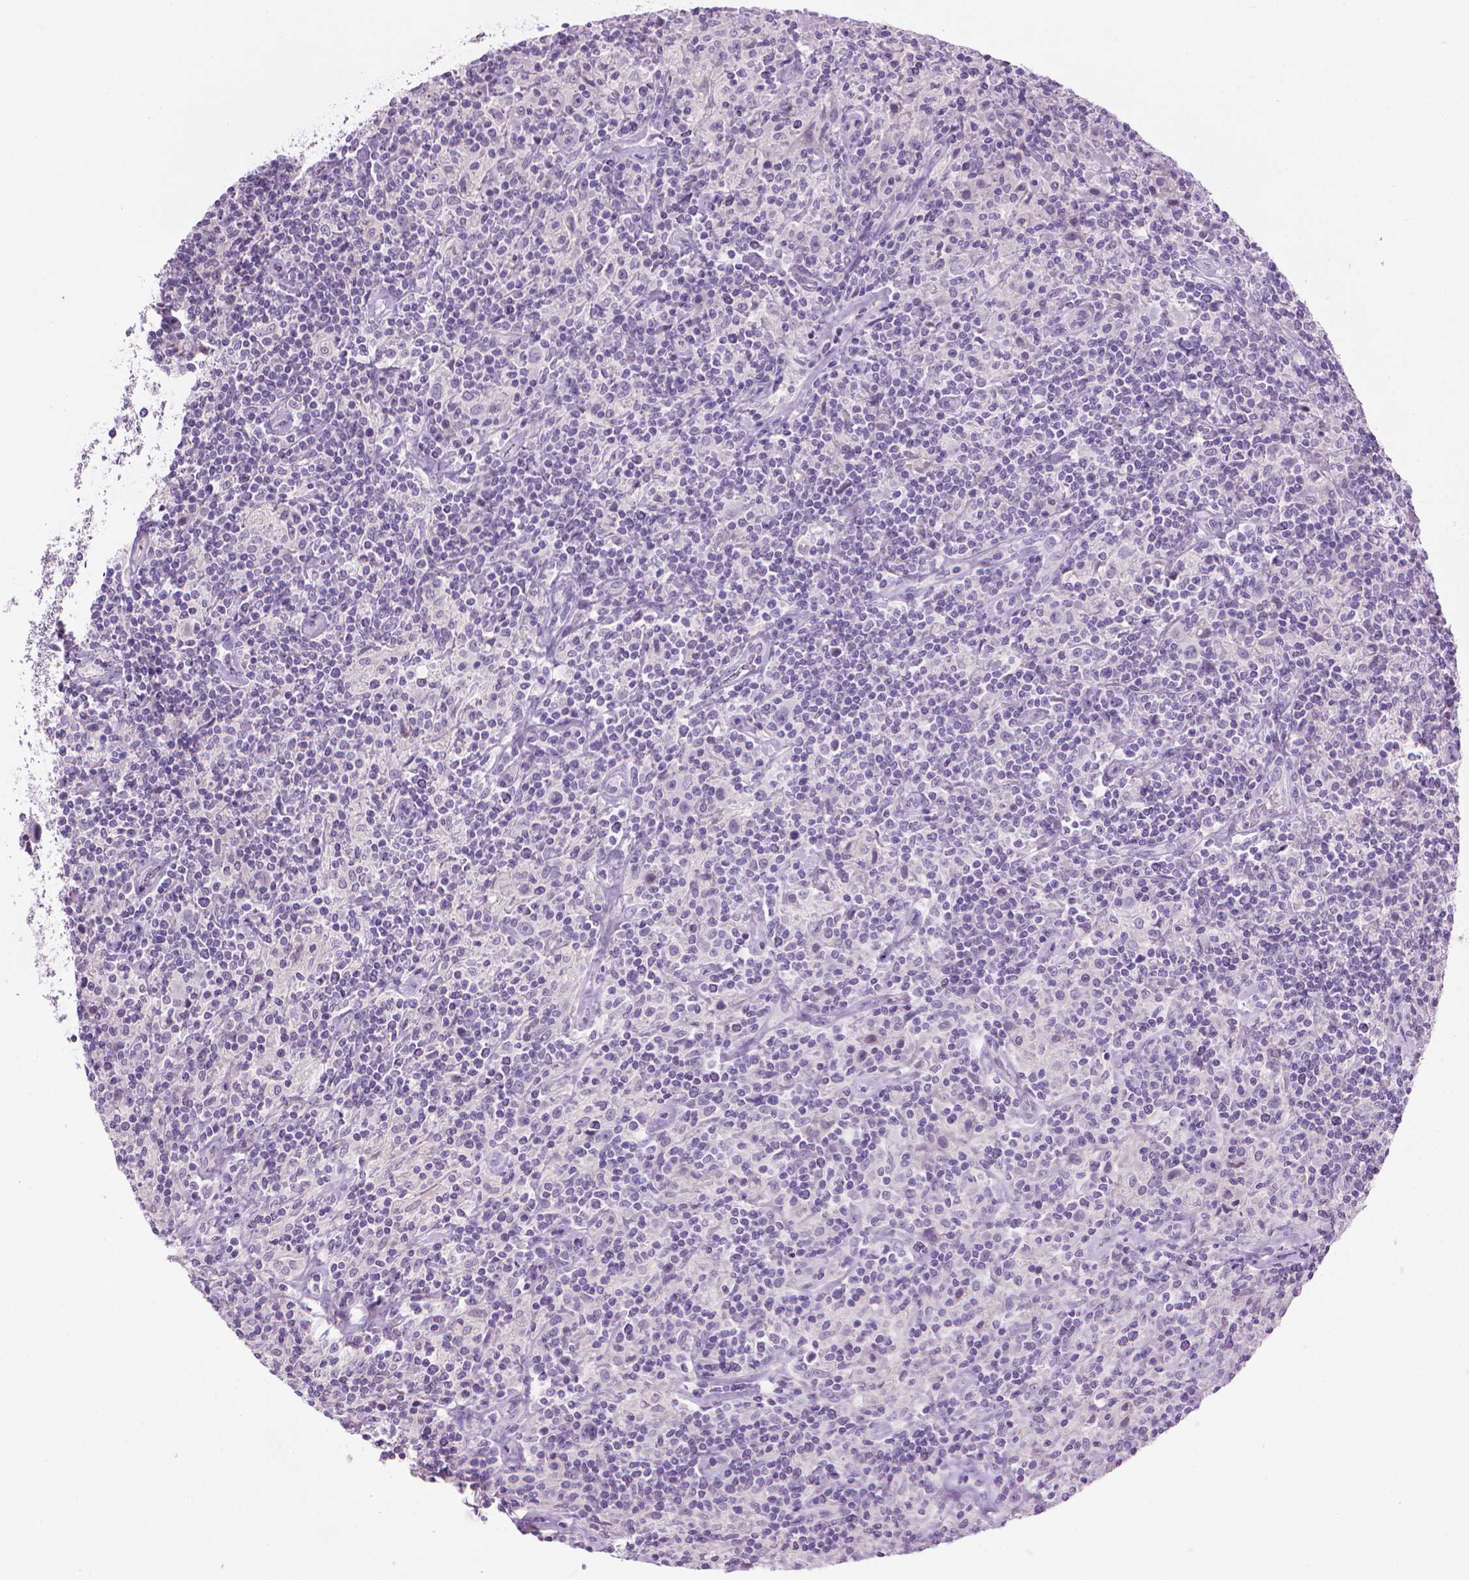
{"staining": {"intensity": "negative", "quantity": "none", "location": "none"}, "tissue": "lymphoma", "cell_type": "Tumor cells", "image_type": "cancer", "snomed": [{"axis": "morphology", "description": "Hodgkin's disease, NOS"}, {"axis": "topography", "description": "Lymph node"}], "caption": "Immunohistochemistry micrograph of lymphoma stained for a protein (brown), which exhibits no expression in tumor cells.", "gene": "KRT73", "patient": {"sex": "male", "age": 70}}